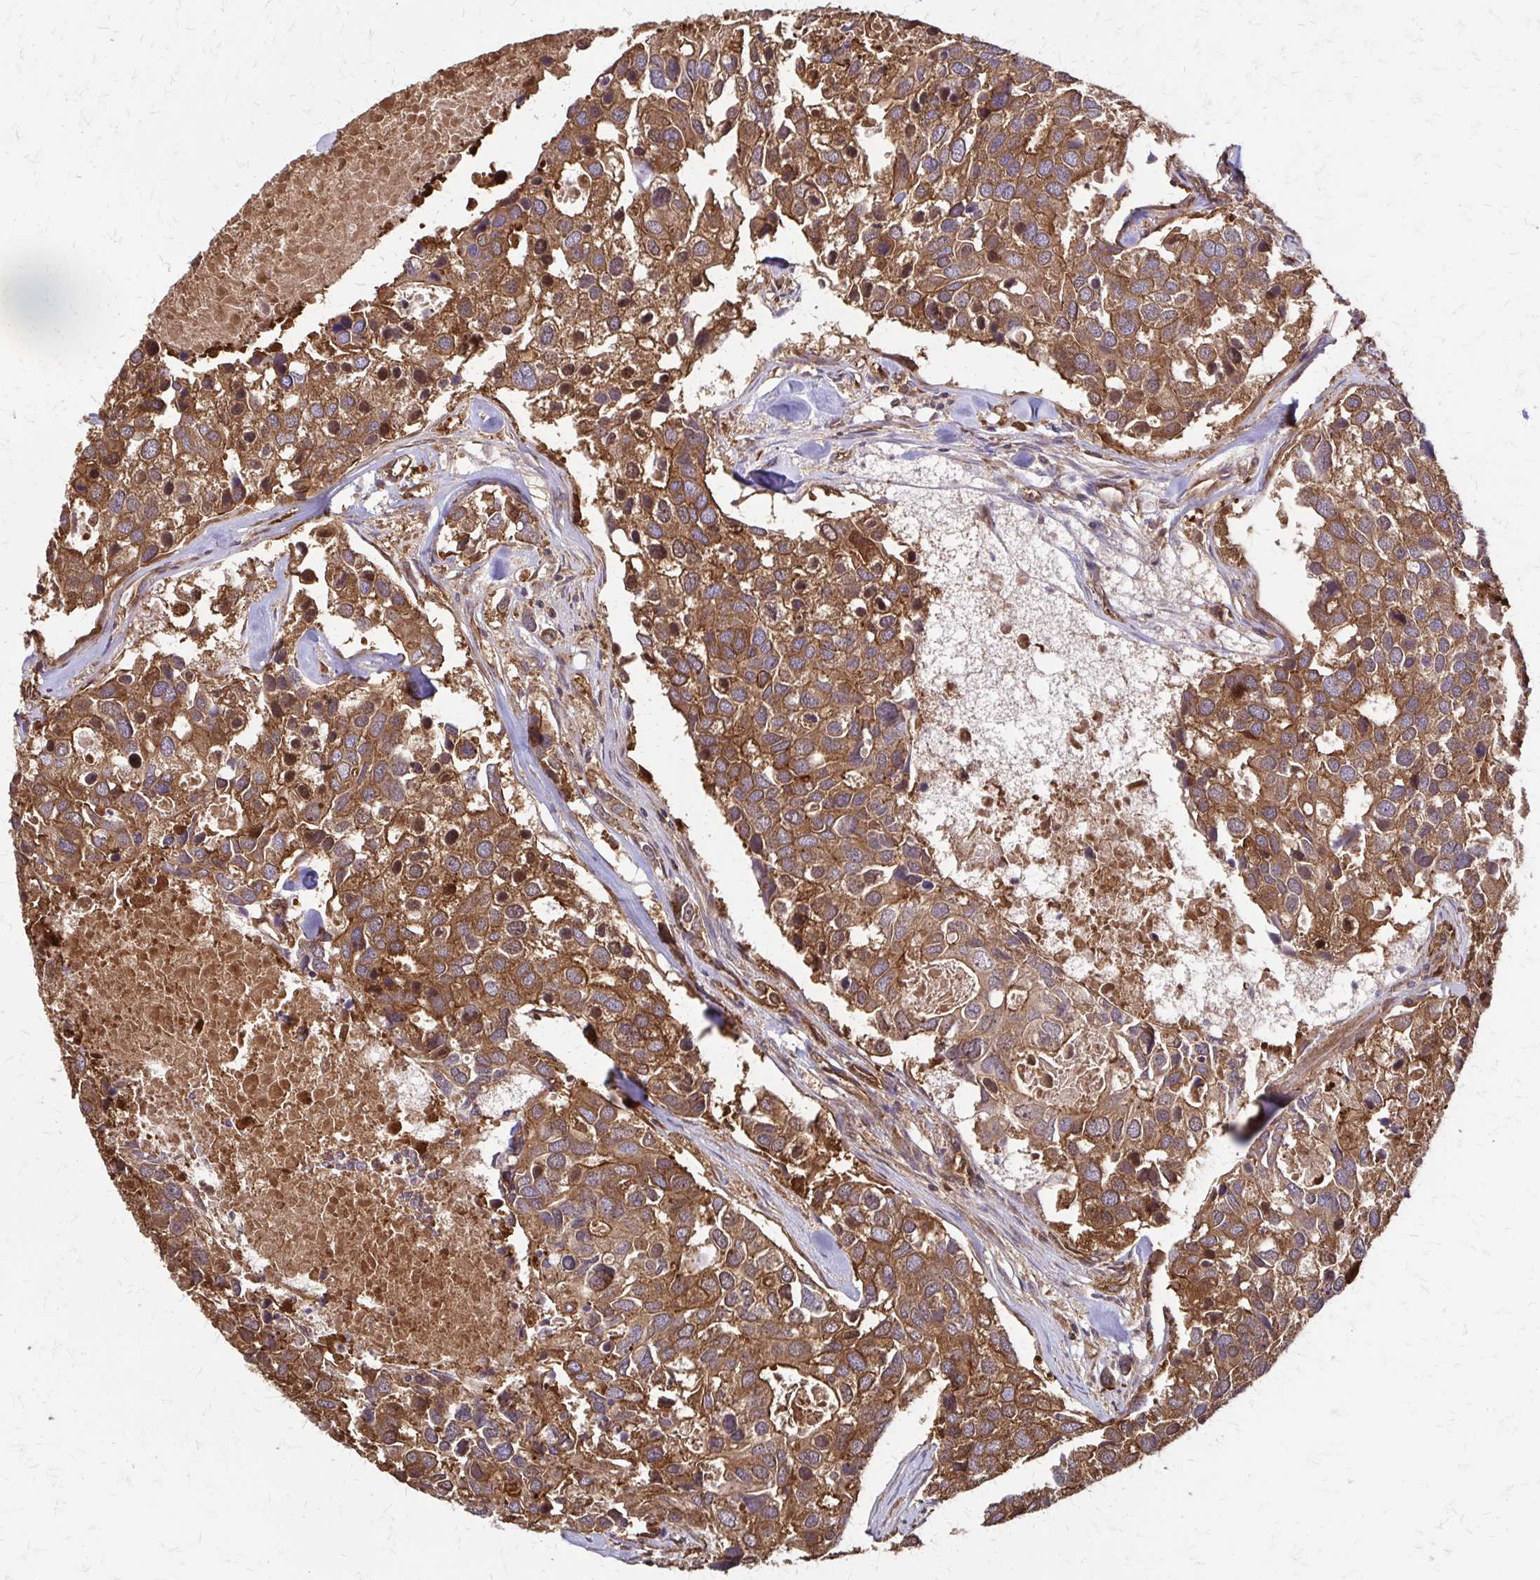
{"staining": {"intensity": "moderate", "quantity": ">75%", "location": "cytoplasmic/membranous"}, "tissue": "breast cancer", "cell_type": "Tumor cells", "image_type": "cancer", "snomed": [{"axis": "morphology", "description": "Duct carcinoma"}, {"axis": "topography", "description": "Breast"}], "caption": "This micrograph exhibits invasive ductal carcinoma (breast) stained with IHC to label a protein in brown. The cytoplasmic/membranous of tumor cells show moderate positivity for the protein. Nuclei are counter-stained blue.", "gene": "EEF2", "patient": {"sex": "female", "age": 83}}